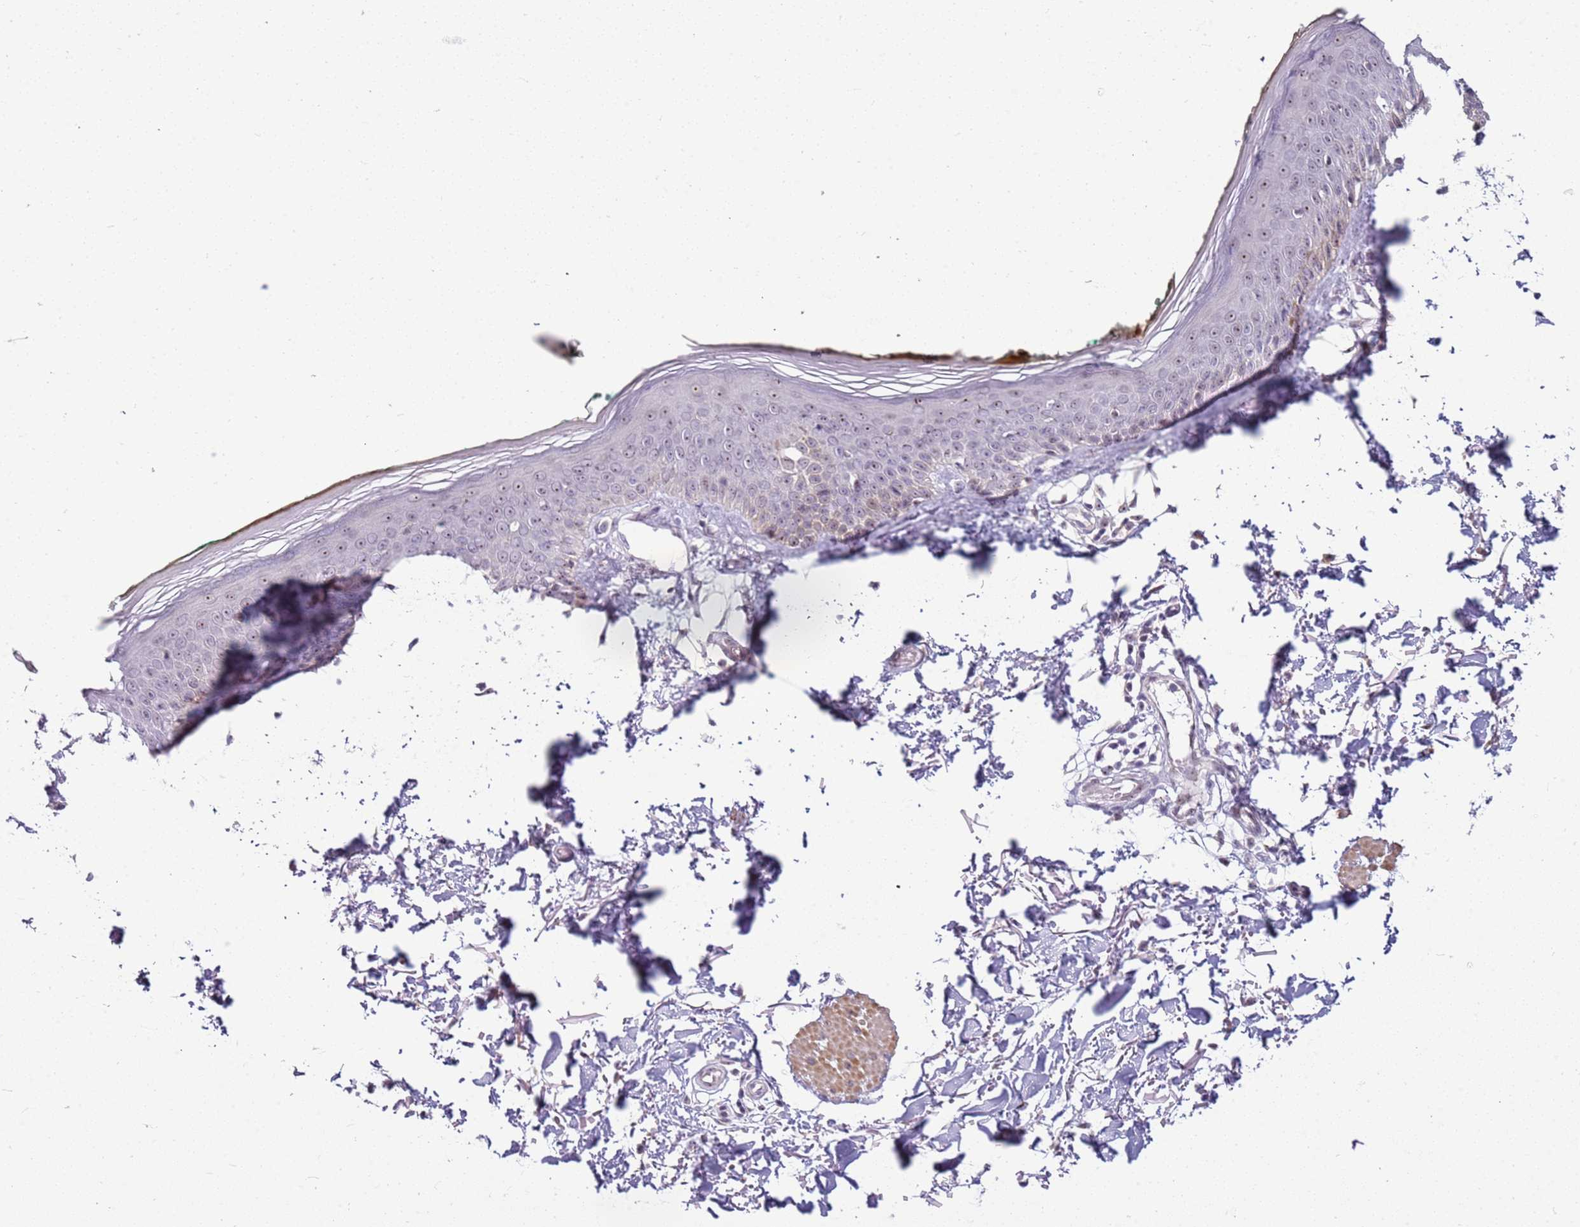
{"staining": {"intensity": "negative", "quantity": "none", "location": "none"}, "tissue": "skin", "cell_type": "Fibroblasts", "image_type": "normal", "snomed": [{"axis": "morphology", "description": "Normal tissue, NOS"}, {"axis": "topography", "description": "Skin"}], "caption": "Photomicrograph shows no significant protein expression in fibroblasts of unremarkable skin. The staining was performed using DAB to visualize the protein expression in brown, while the nuclei were stained in blue with hematoxylin (Magnification: 20x).", "gene": "UCMA", "patient": {"sex": "male", "age": 62}}